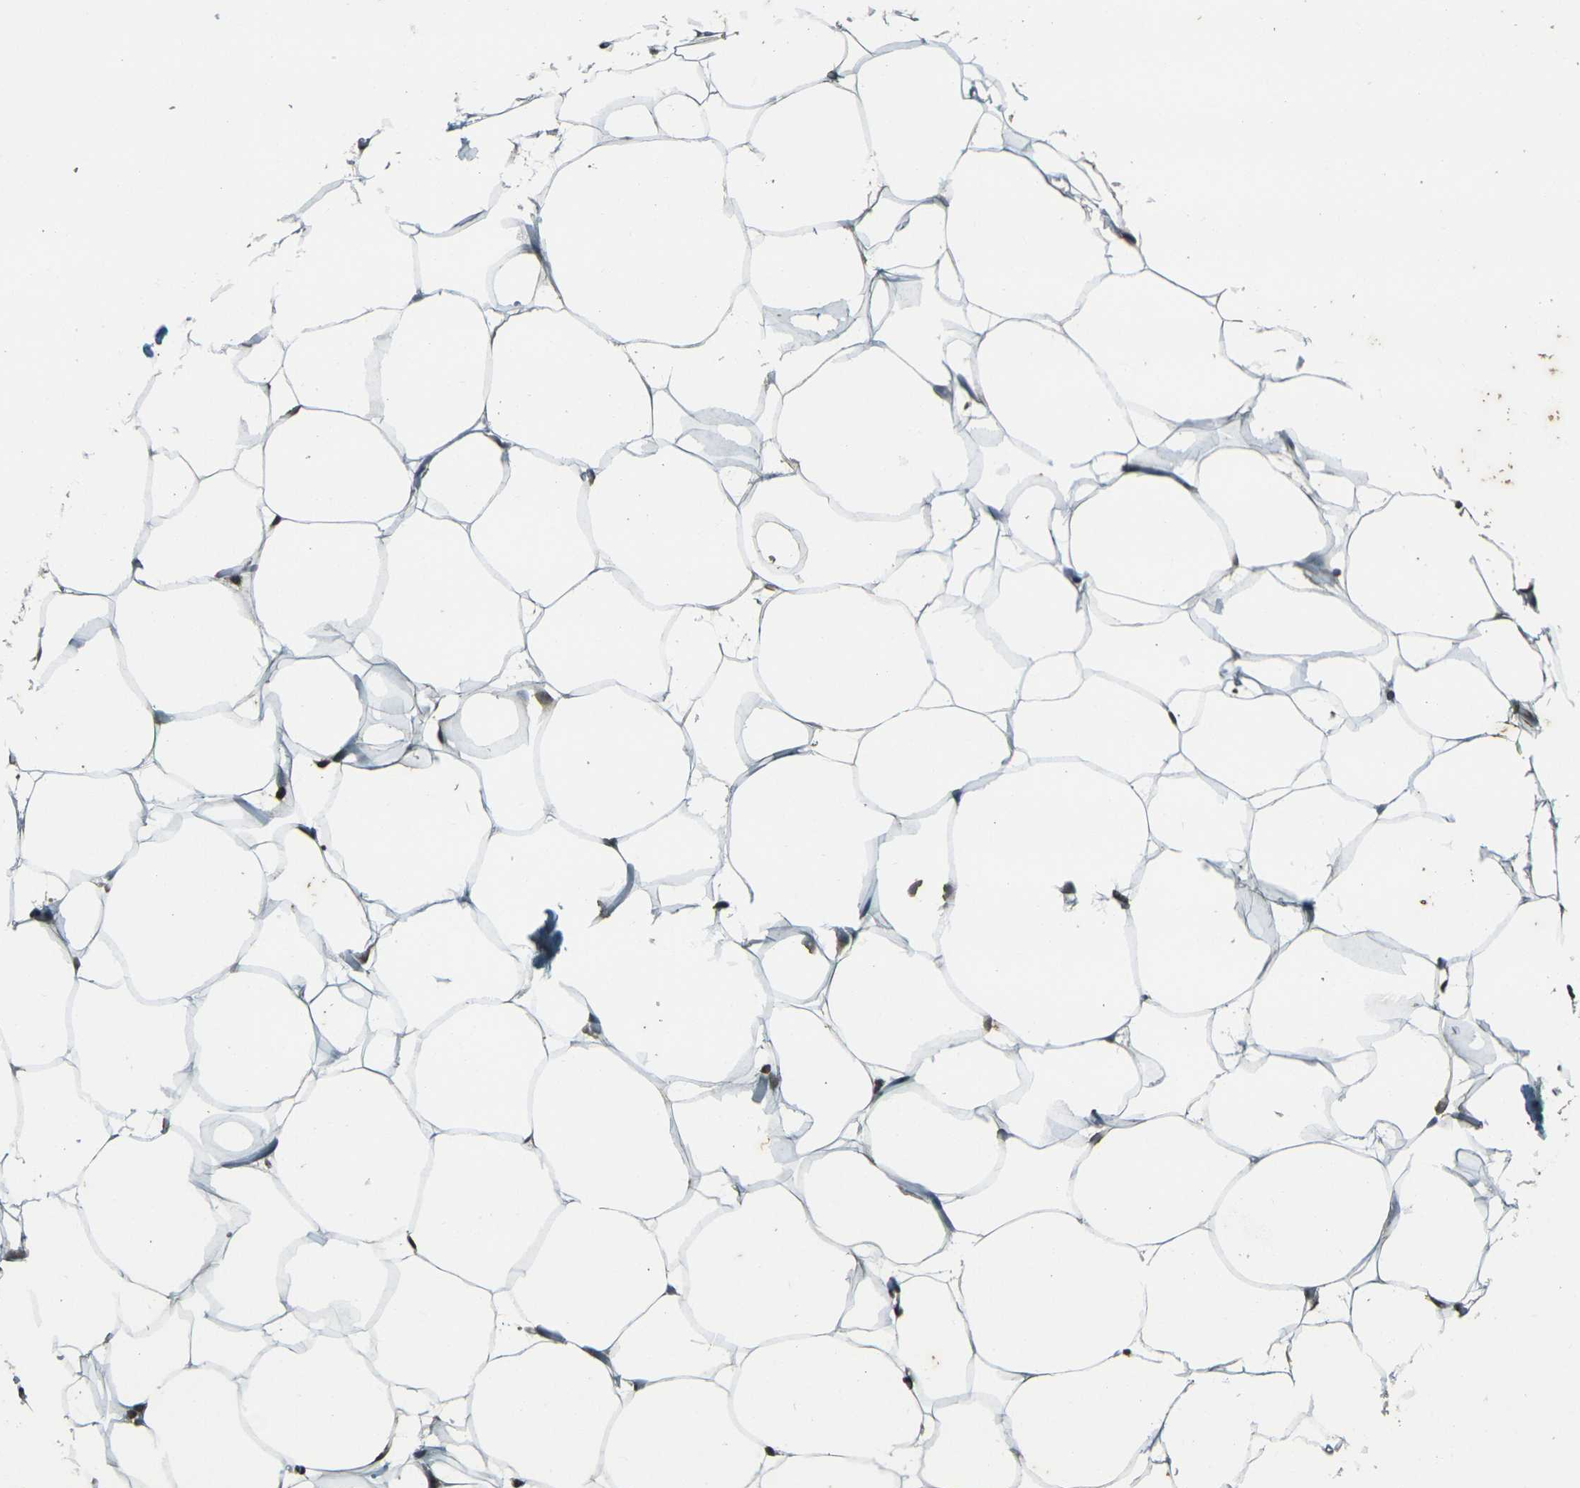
{"staining": {"intensity": "moderate", "quantity": ">75%", "location": "nuclear"}, "tissue": "adipose tissue", "cell_type": "Adipocytes", "image_type": "normal", "snomed": [{"axis": "morphology", "description": "Normal tissue, NOS"}, {"axis": "topography", "description": "Breast"}, {"axis": "topography", "description": "Adipose tissue"}], "caption": "This image shows unremarkable adipose tissue stained with immunohistochemistry to label a protein in brown. The nuclear of adipocytes show moderate positivity for the protein. Nuclei are counter-stained blue.", "gene": "PRPF8", "patient": {"sex": "female", "age": 25}}